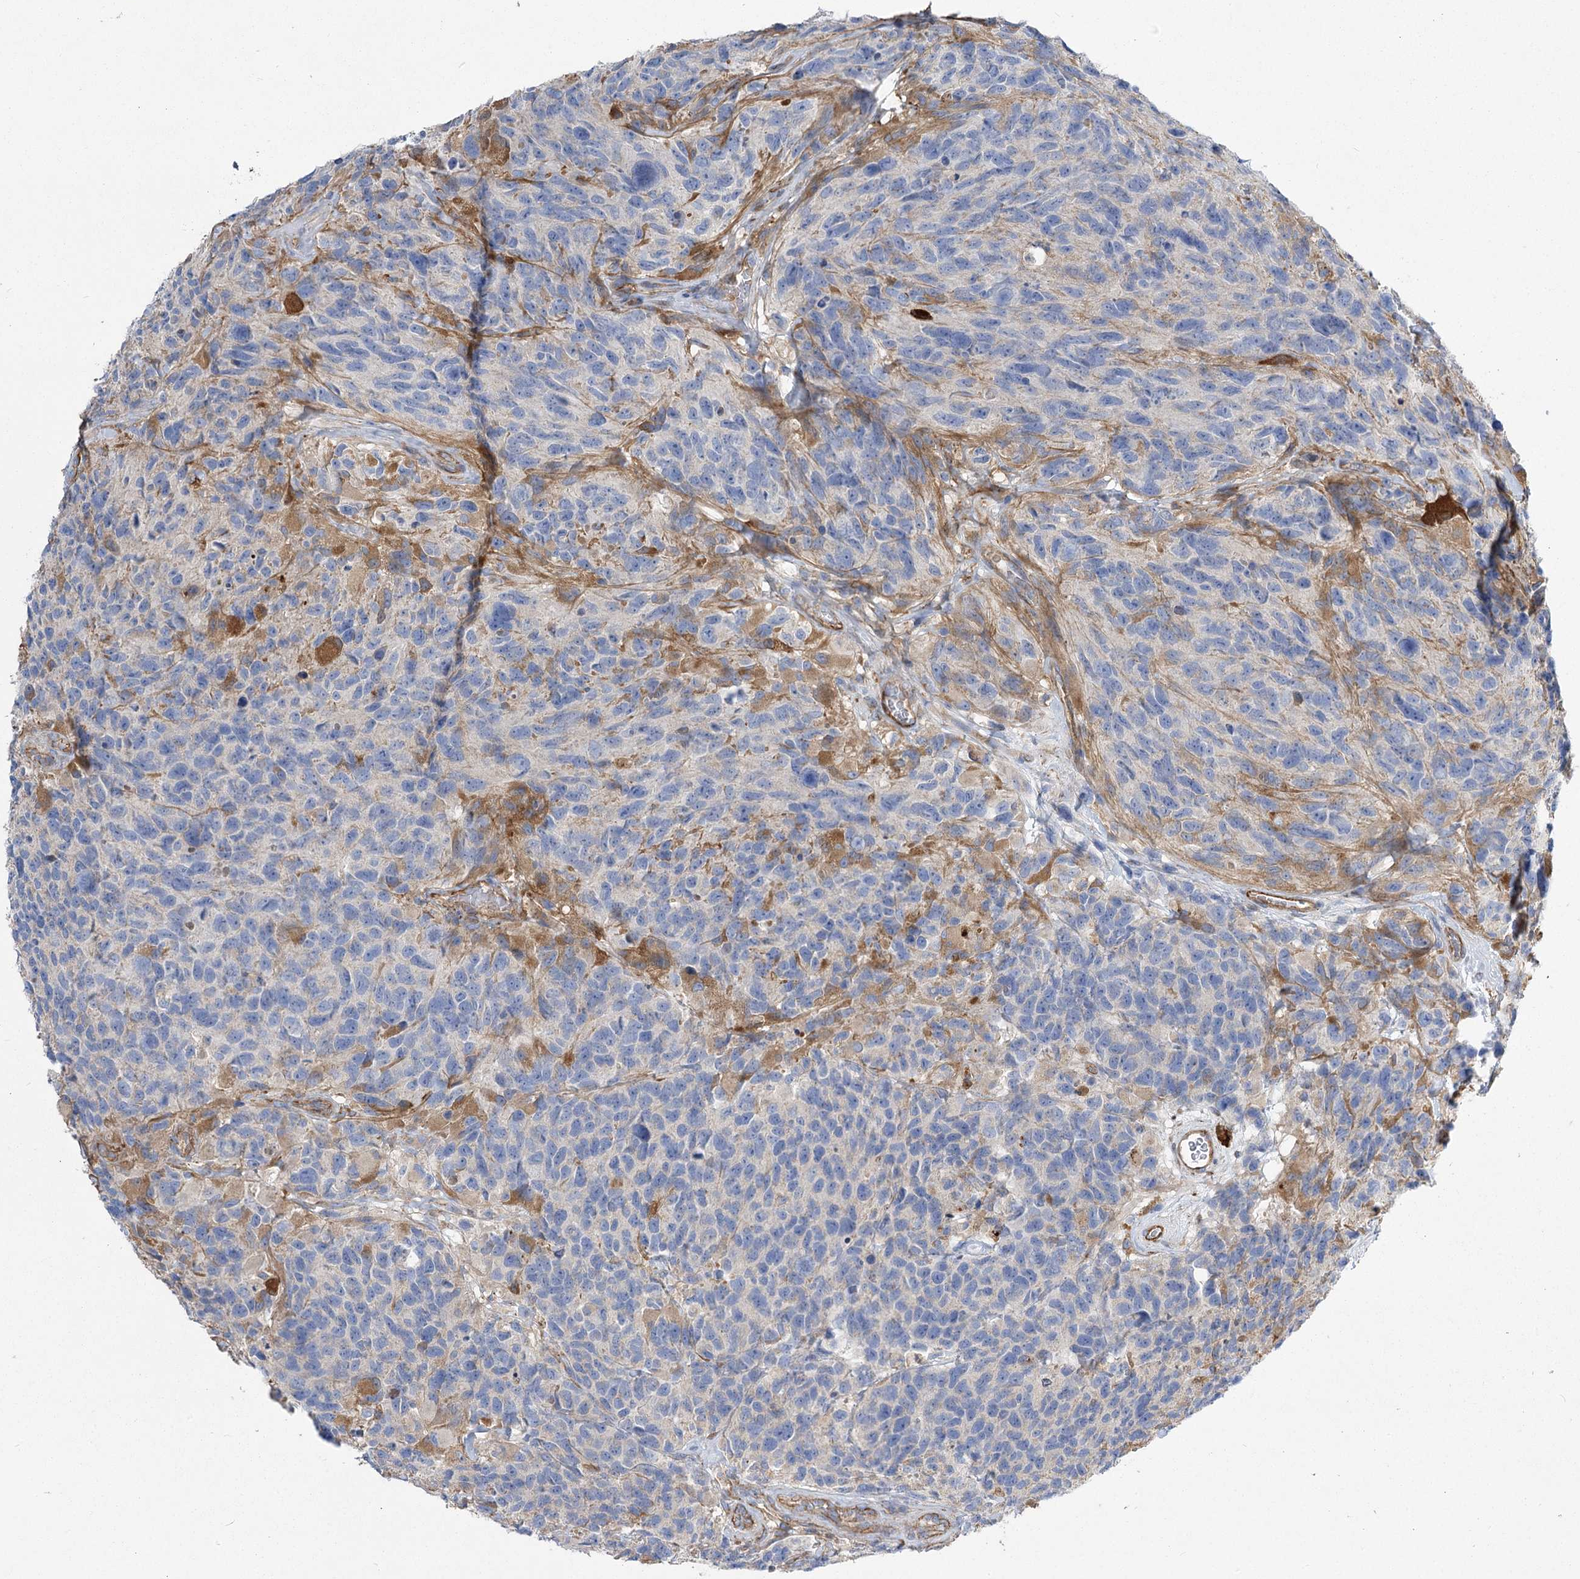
{"staining": {"intensity": "weak", "quantity": "<25%", "location": "cytoplasmic/membranous"}, "tissue": "glioma", "cell_type": "Tumor cells", "image_type": "cancer", "snomed": [{"axis": "morphology", "description": "Glioma, malignant, High grade"}, {"axis": "topography", "description": "Brain"}], "caption": "This is a histopathology image of immunohistochemistry (IHC) staining of high-grade glioma (malignant), which shows no expression in tumor cells. The staining is performed using DAB (3,3'-diaminobenzidine) brown chromogen with nuclei counter-stained in using hematoxylin.", "gene": "RMDN2", "patient": {"sex": "male", "age": 69}}